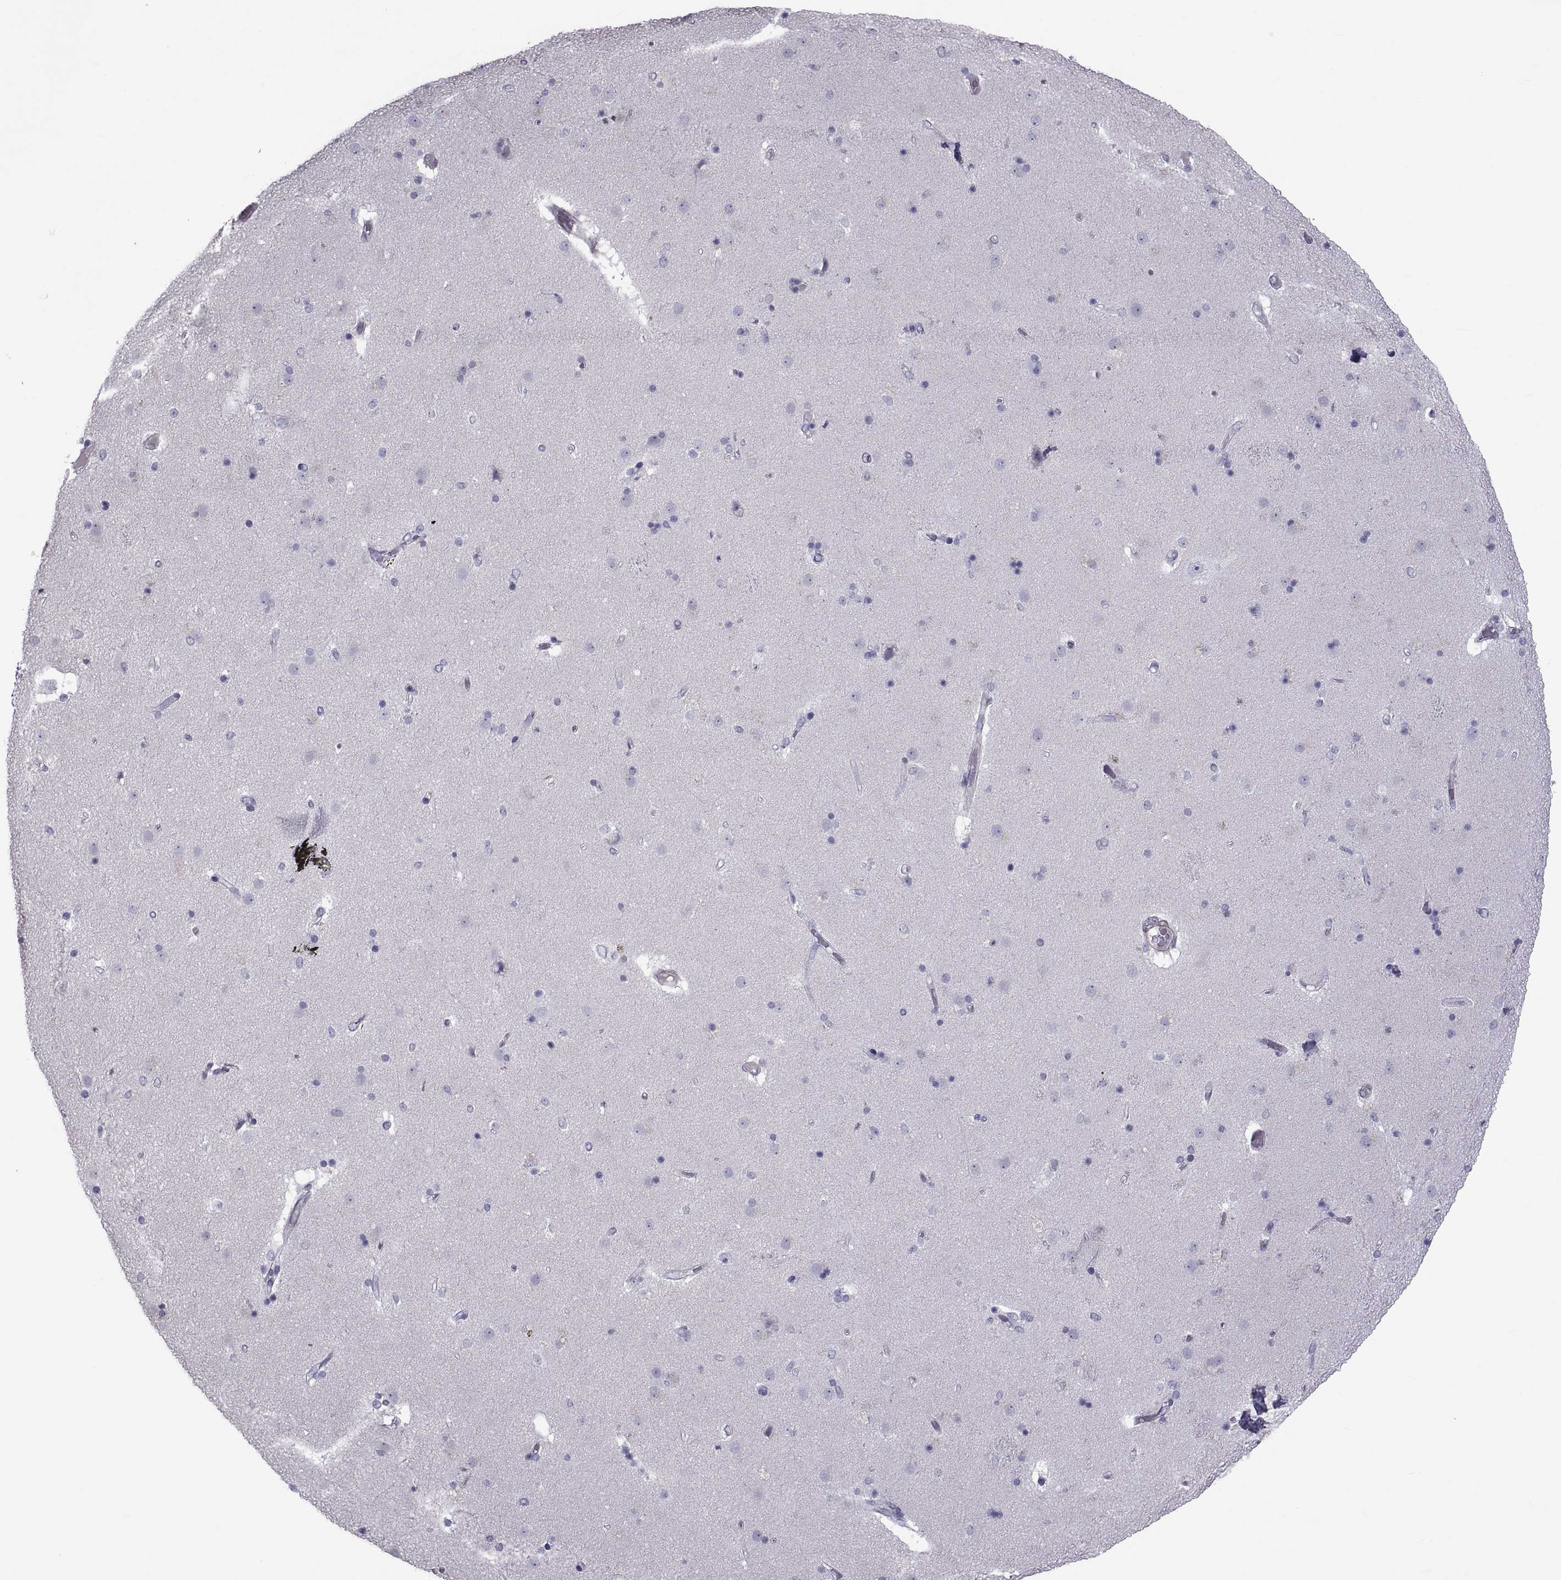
{"staining": {"intensity": "negative", "quantity": "none", "location": "none"}, "tissue": "caudate", "cell_type": "Glial cells", "image_type": "normal", "snomed": [{"axis": "morphology", "description": "Normal tissue, NOS"}, {"axis": "topography", "description": "Lateral ventricle wall"}], "caption": "Immunohistochemistry (IHC) of normal human caudate displays no positivity in glial cells.", "gene": "MAGEB1", "patient": {"sex": "female", "age": 71}}